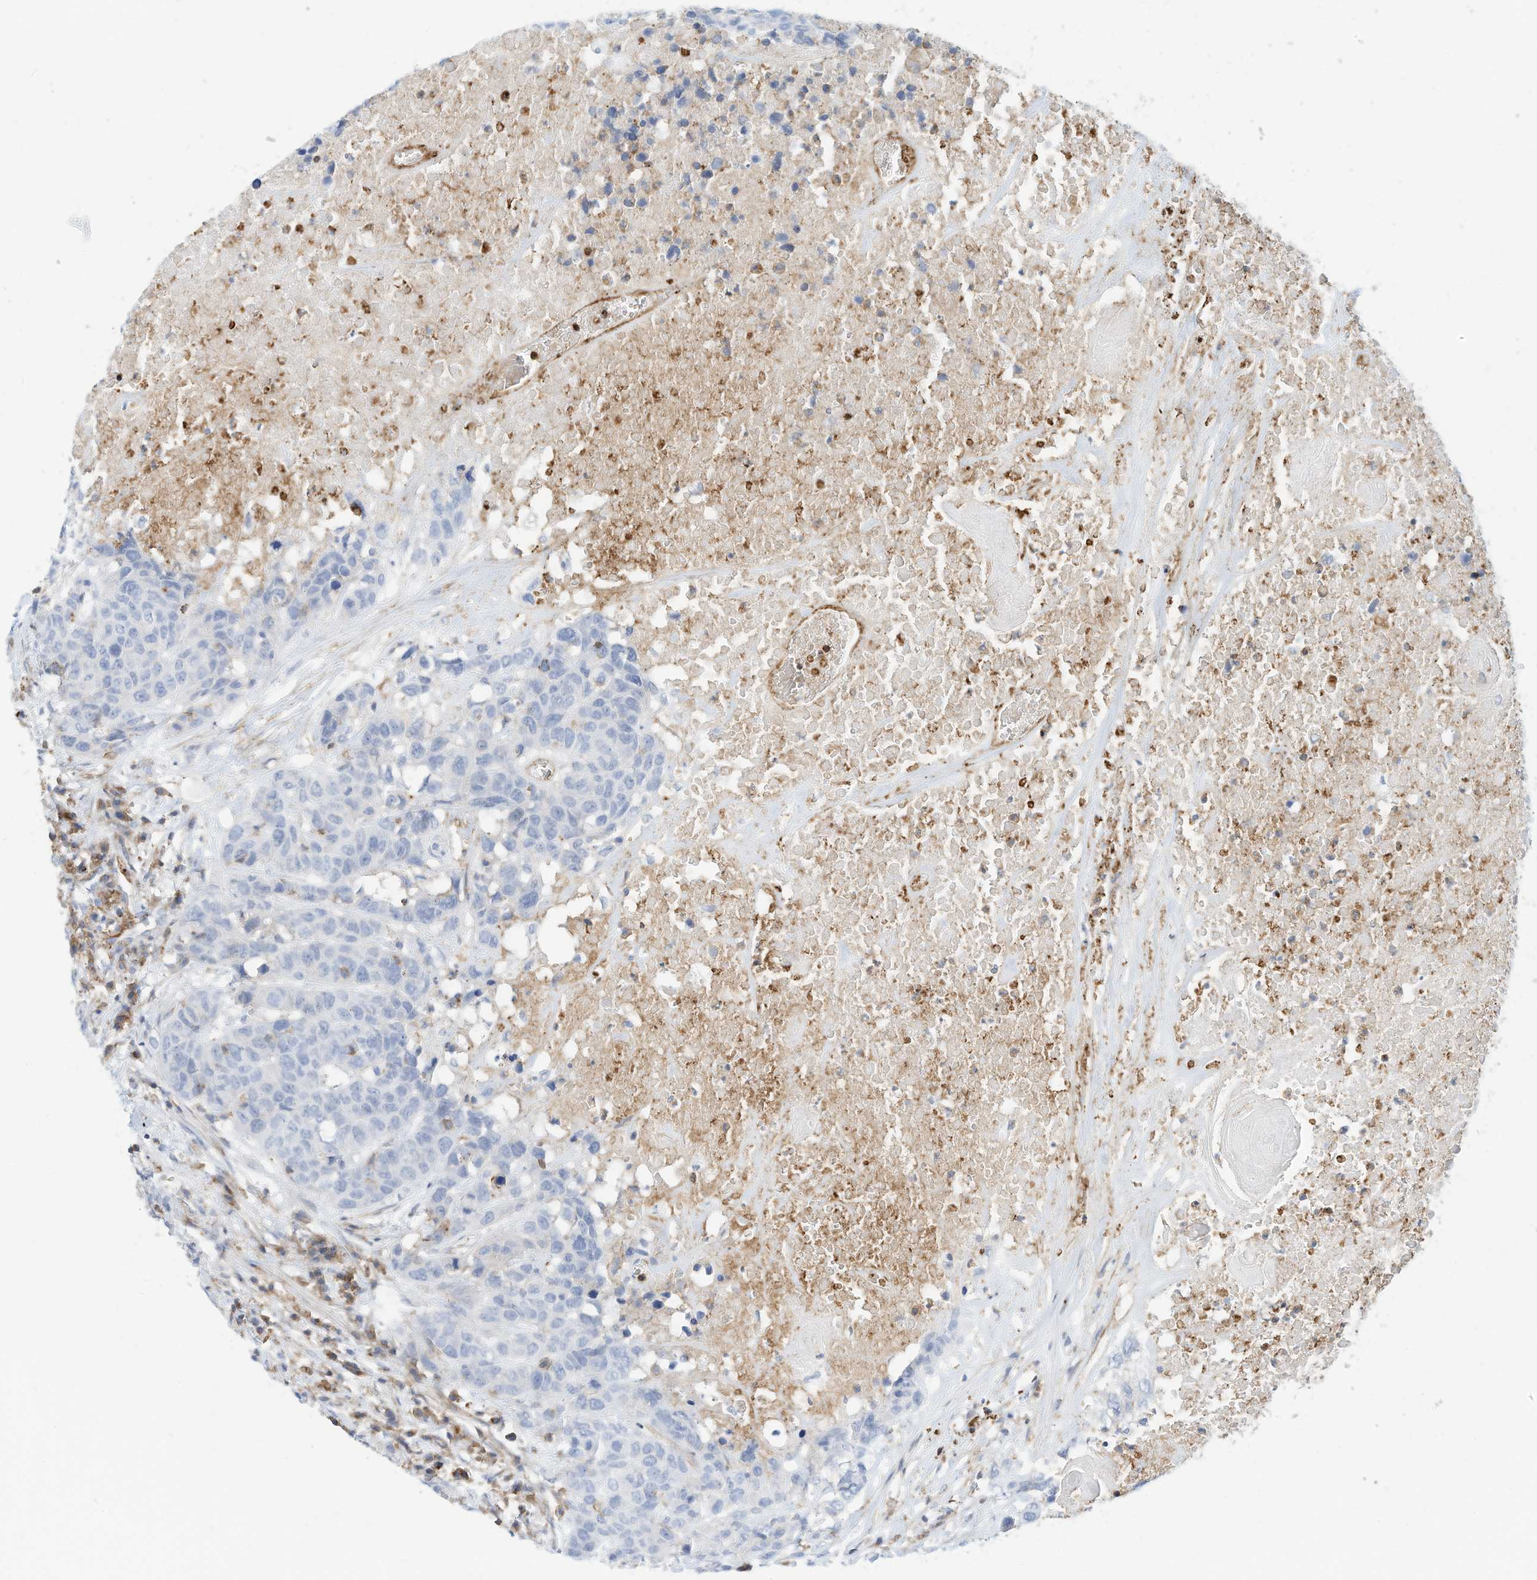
{"staining": {"intensity": "negative", "quantity": "none", "location": "none"}, "tissue": "head and neck cancer", "cell_type": "Tumor cells", "image_type": "cancer", "snomed": [{"axis": "morphology", "description": "Squamous cell carcinoma, NOS"}, {"axis": "topography", "description": "Head-Neck"}], "caption": "There is no significant expression in tumor cells of head and neck cancer (squamous cell carcinoma).", "gene": "TXNDC9", "patient": {"sex": "male", "age": 66}}